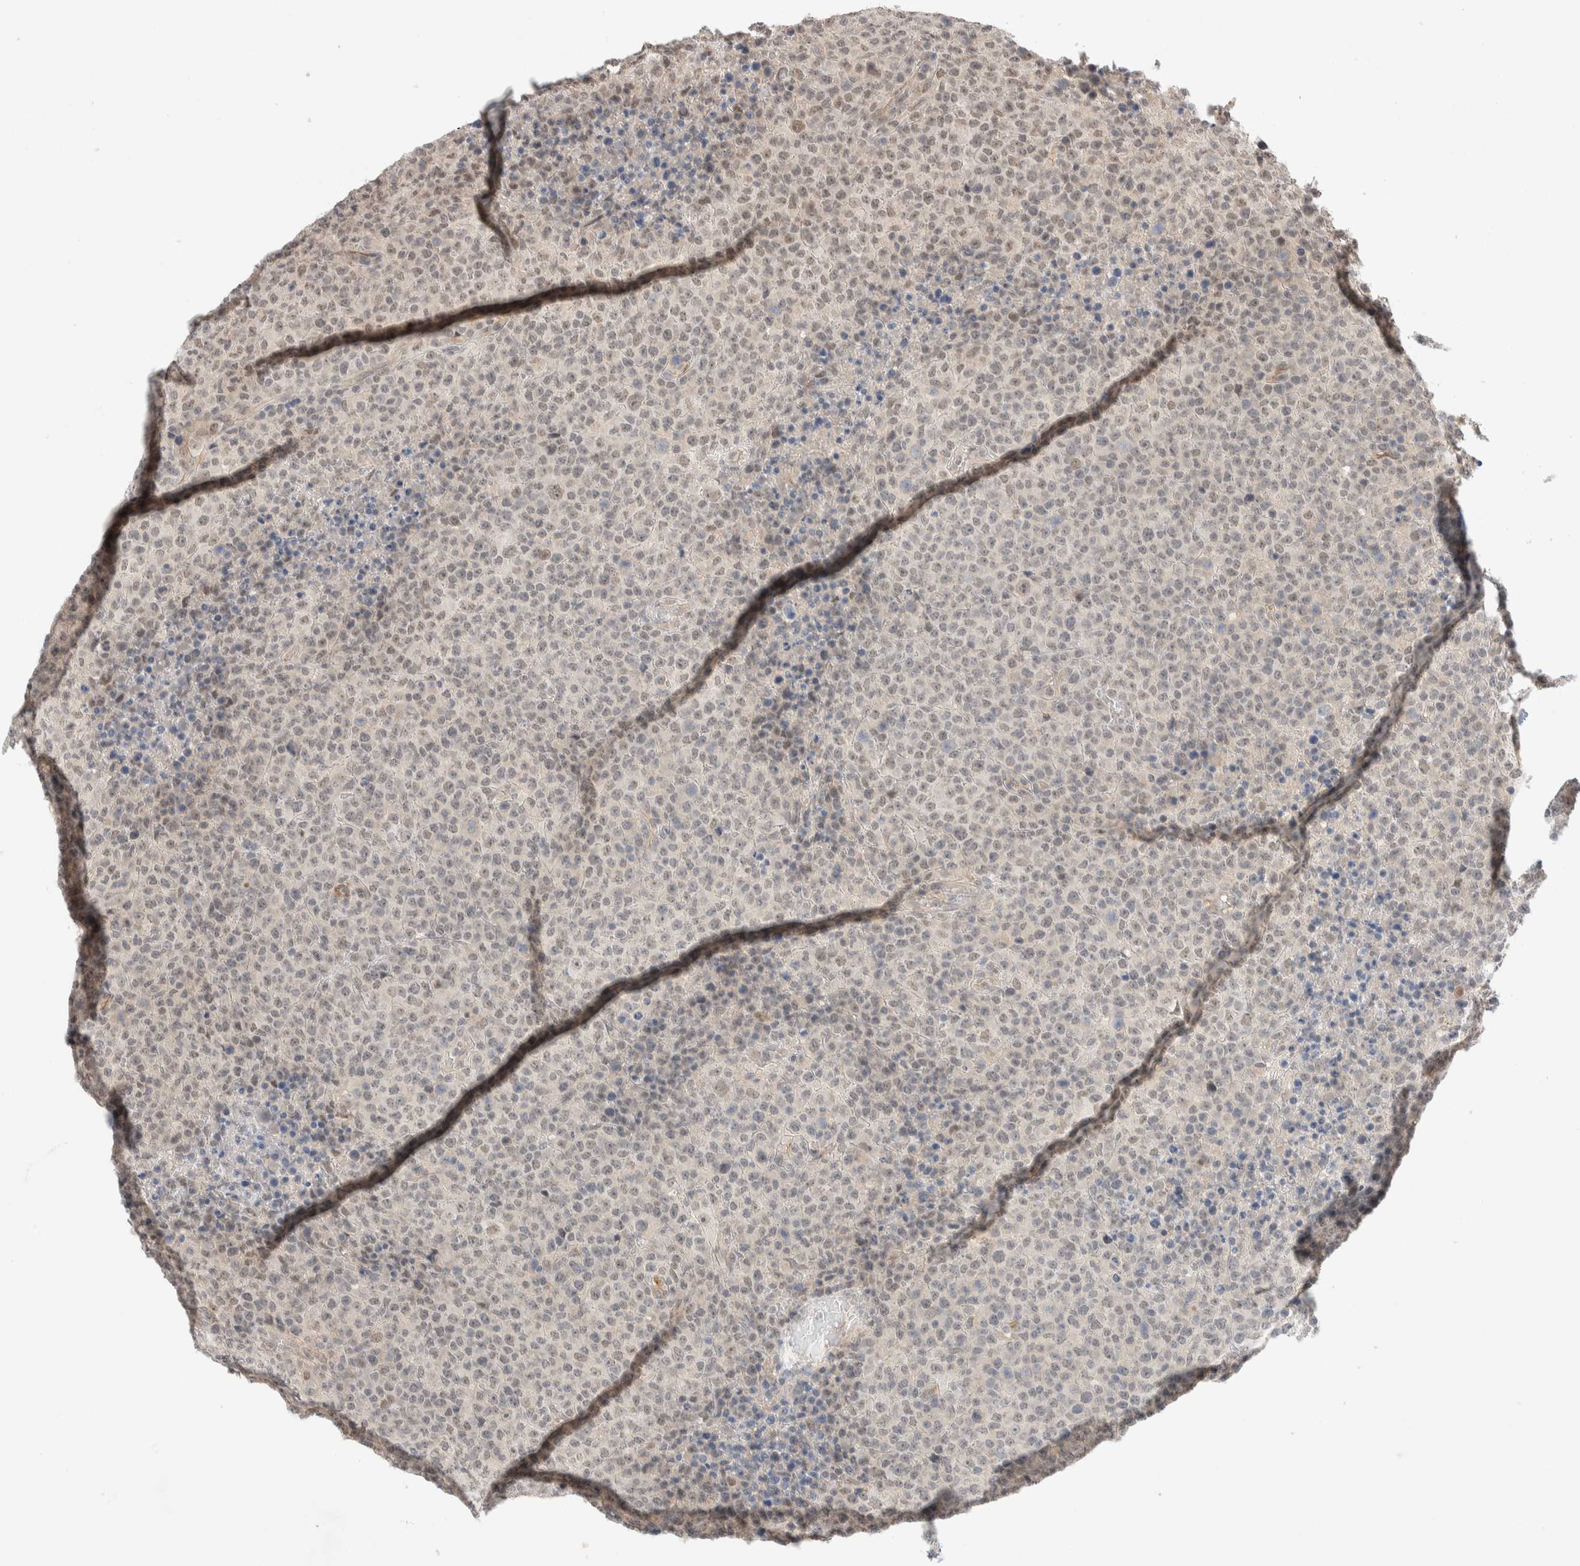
{"staining": {"intensity": "weak", "quantity": "25%-75%", "location": "nuclear"}, "tissue": "lymphoma", "cell_type": "Tumor cells", "image_type": "cancer", "snomed": [{"axis": "morphology", "description": "Malignant lymphoma, non-Hodgkin's type, High grade"}, {"axis": "topography", "description": "Lymph node"}], "caption": "IHC photomicrograph of neoplastic tissue: malignant lymphoma, non-Hodgkin's type (high-grade) stained using immunohistochemistry (IHC) displays low levels of weak protein expression localized specifically in the nuclear of tumor cells, appearing as a nuclear brown color.", "gene": "ZNF704", "patient": {"sex": "male", "age": 13}}